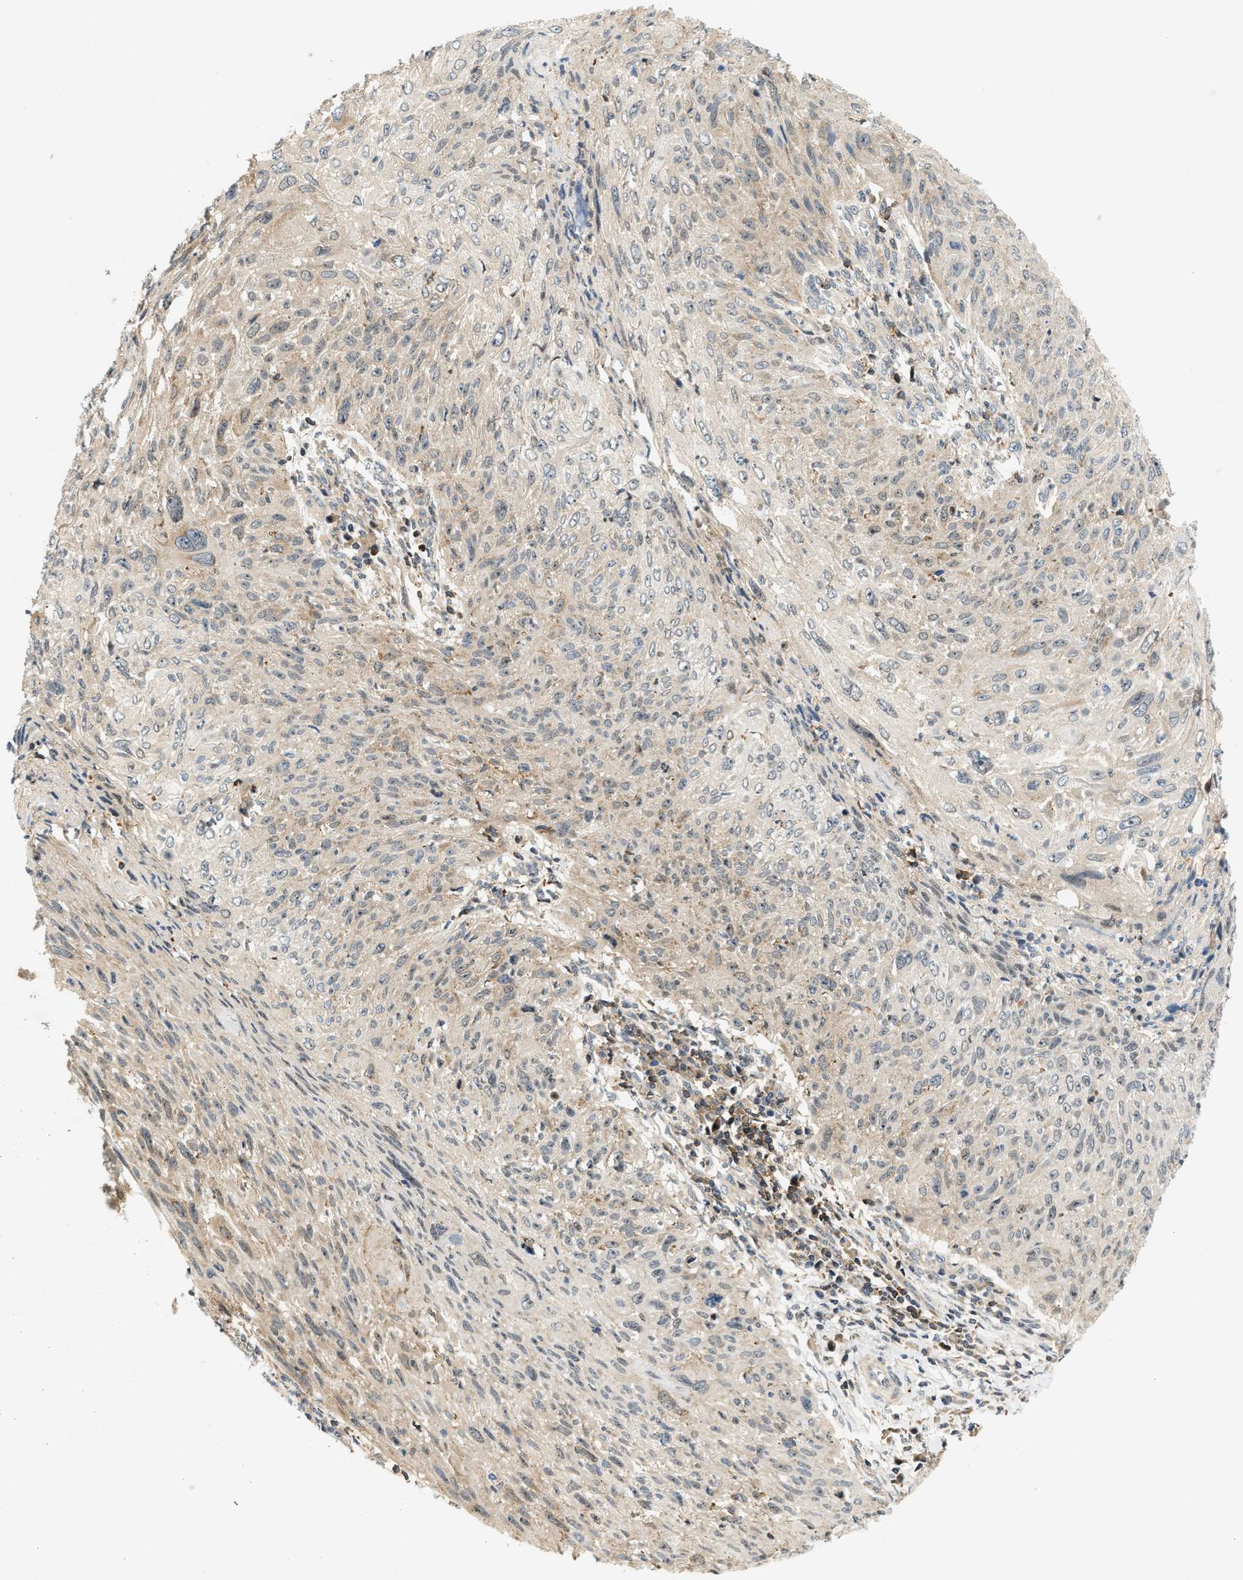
{"staining": {"intensity": "weak", "quantity": ">75%", "location": "cytoplasmic/membranous"}, "tissue": "cervical cancer", "cell_type": "Tumor cells", "image_type": "cancer", "snomed": [{"axis": "morphology", "description": "Squamous cell carcinoma, NOS"}, {"axis": "topography", "description": "Cervix"}], "caption": "This photomicrograph demonstrates cervical cancer stained with immunohistochemistry to label a protein in brown. The cytoplasmic/membranous of tumor cells show weak positivity for the protein. Nuclei are counter-stained blue.", "gene": "SAMD9", "patient": {"sex": "female", "age": 51}}